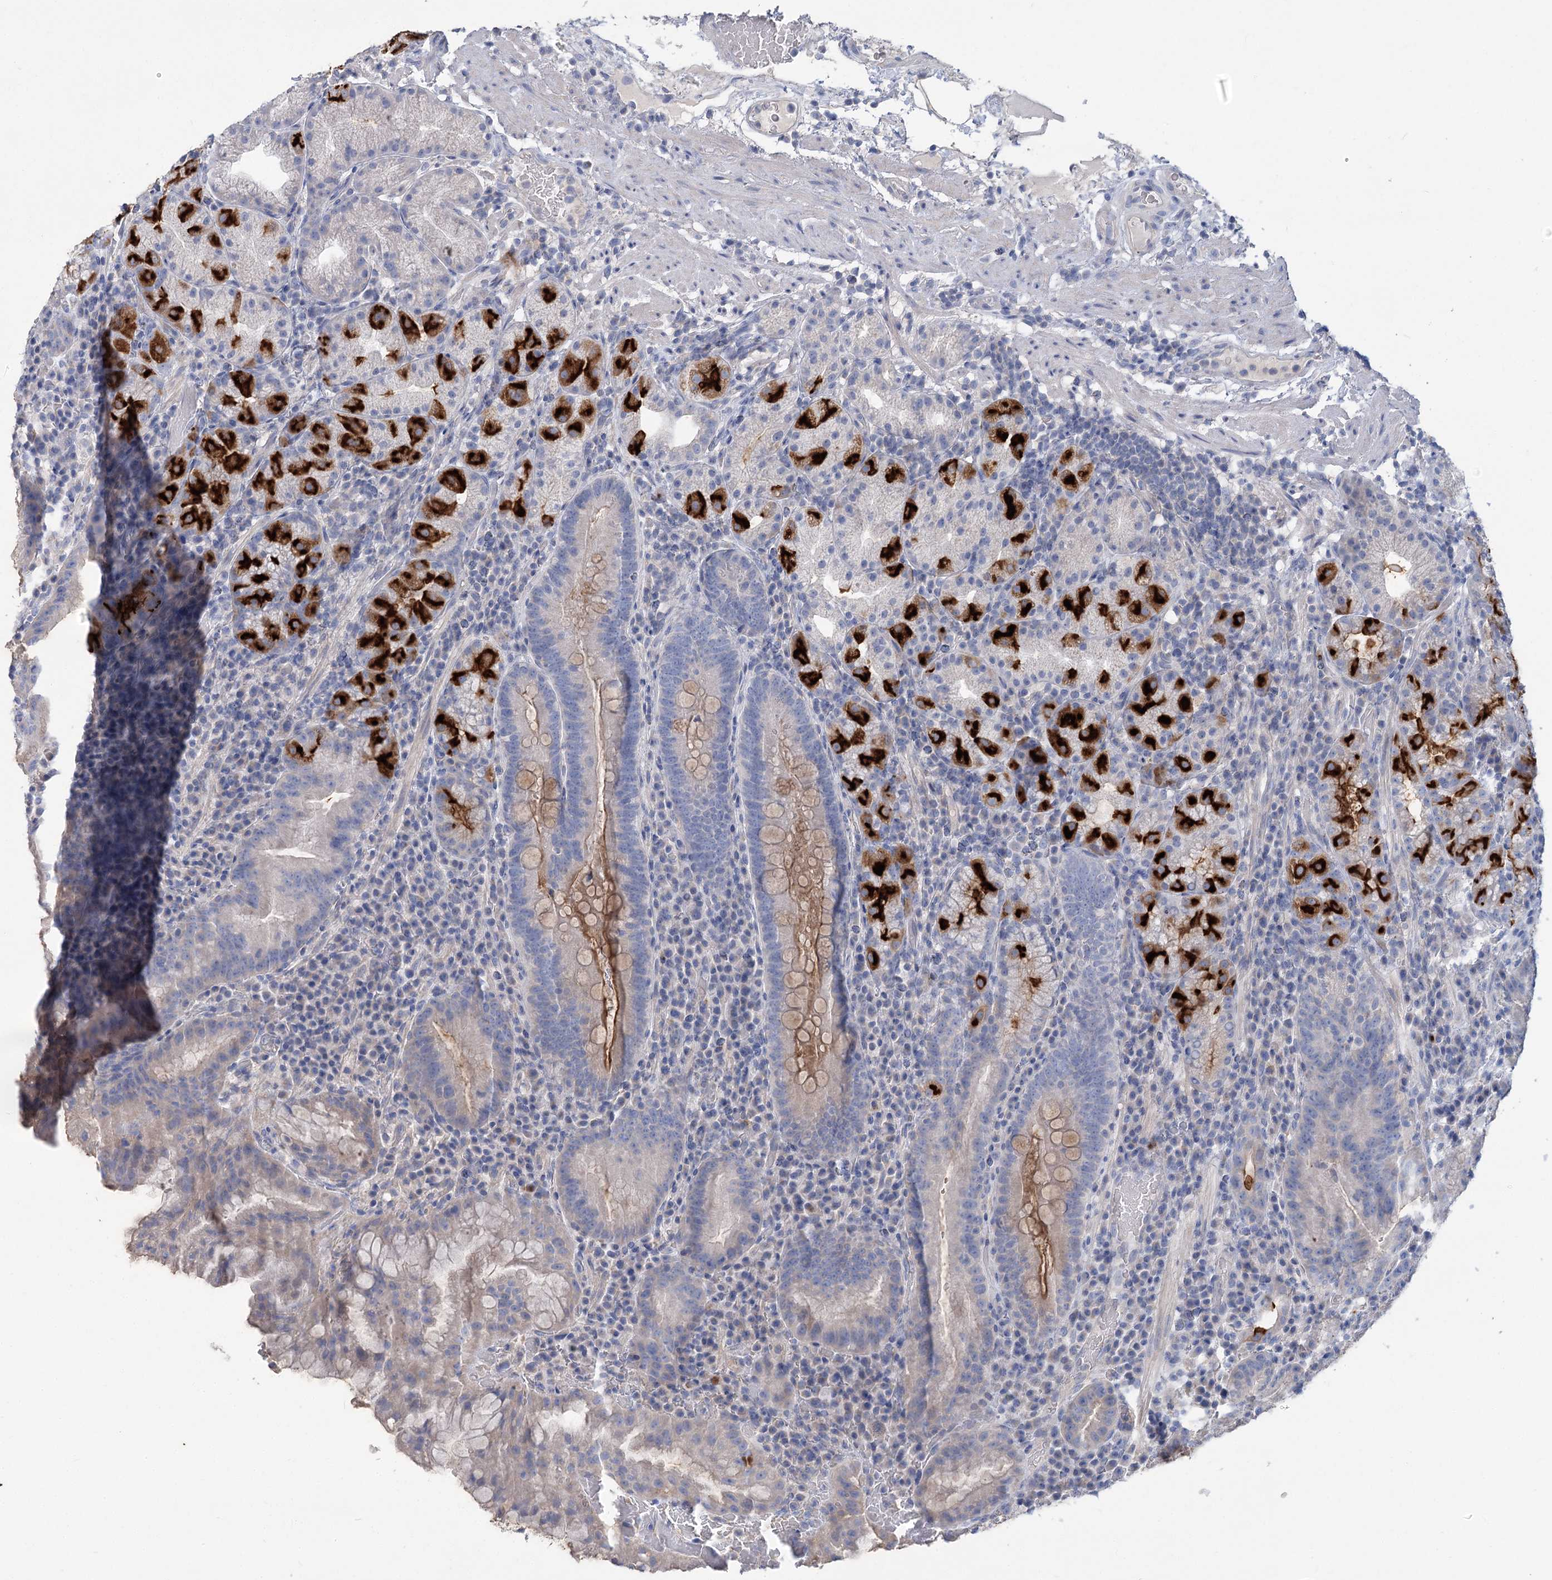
{"staining": {"intensity": "strong", "quantity": "<25%", "location": "cytoplasmic/membranous"}, "tissue": "stomach", "cell_type": "Glandular cells", "image_type": "normal", "snomed": [{"axis": "morphology", "description": "Normal tissue, NOS"}, {"axis": "morphology", "description": "Inflammation, NOS"}, {"axis": "topography", "description": "Stomach"}], "caption": "IHC image of unremarkable stomach: stomach stained using immunohistochemistry (IHC) displays medium levels of strong protein expression localized specifically in the cytoplasmic/membranous of glandular cells, appearing as a cytoplasmic/membranous brown color.", "gene": "SLC9A3", "patient": {"sex": "male", "age": 79}}